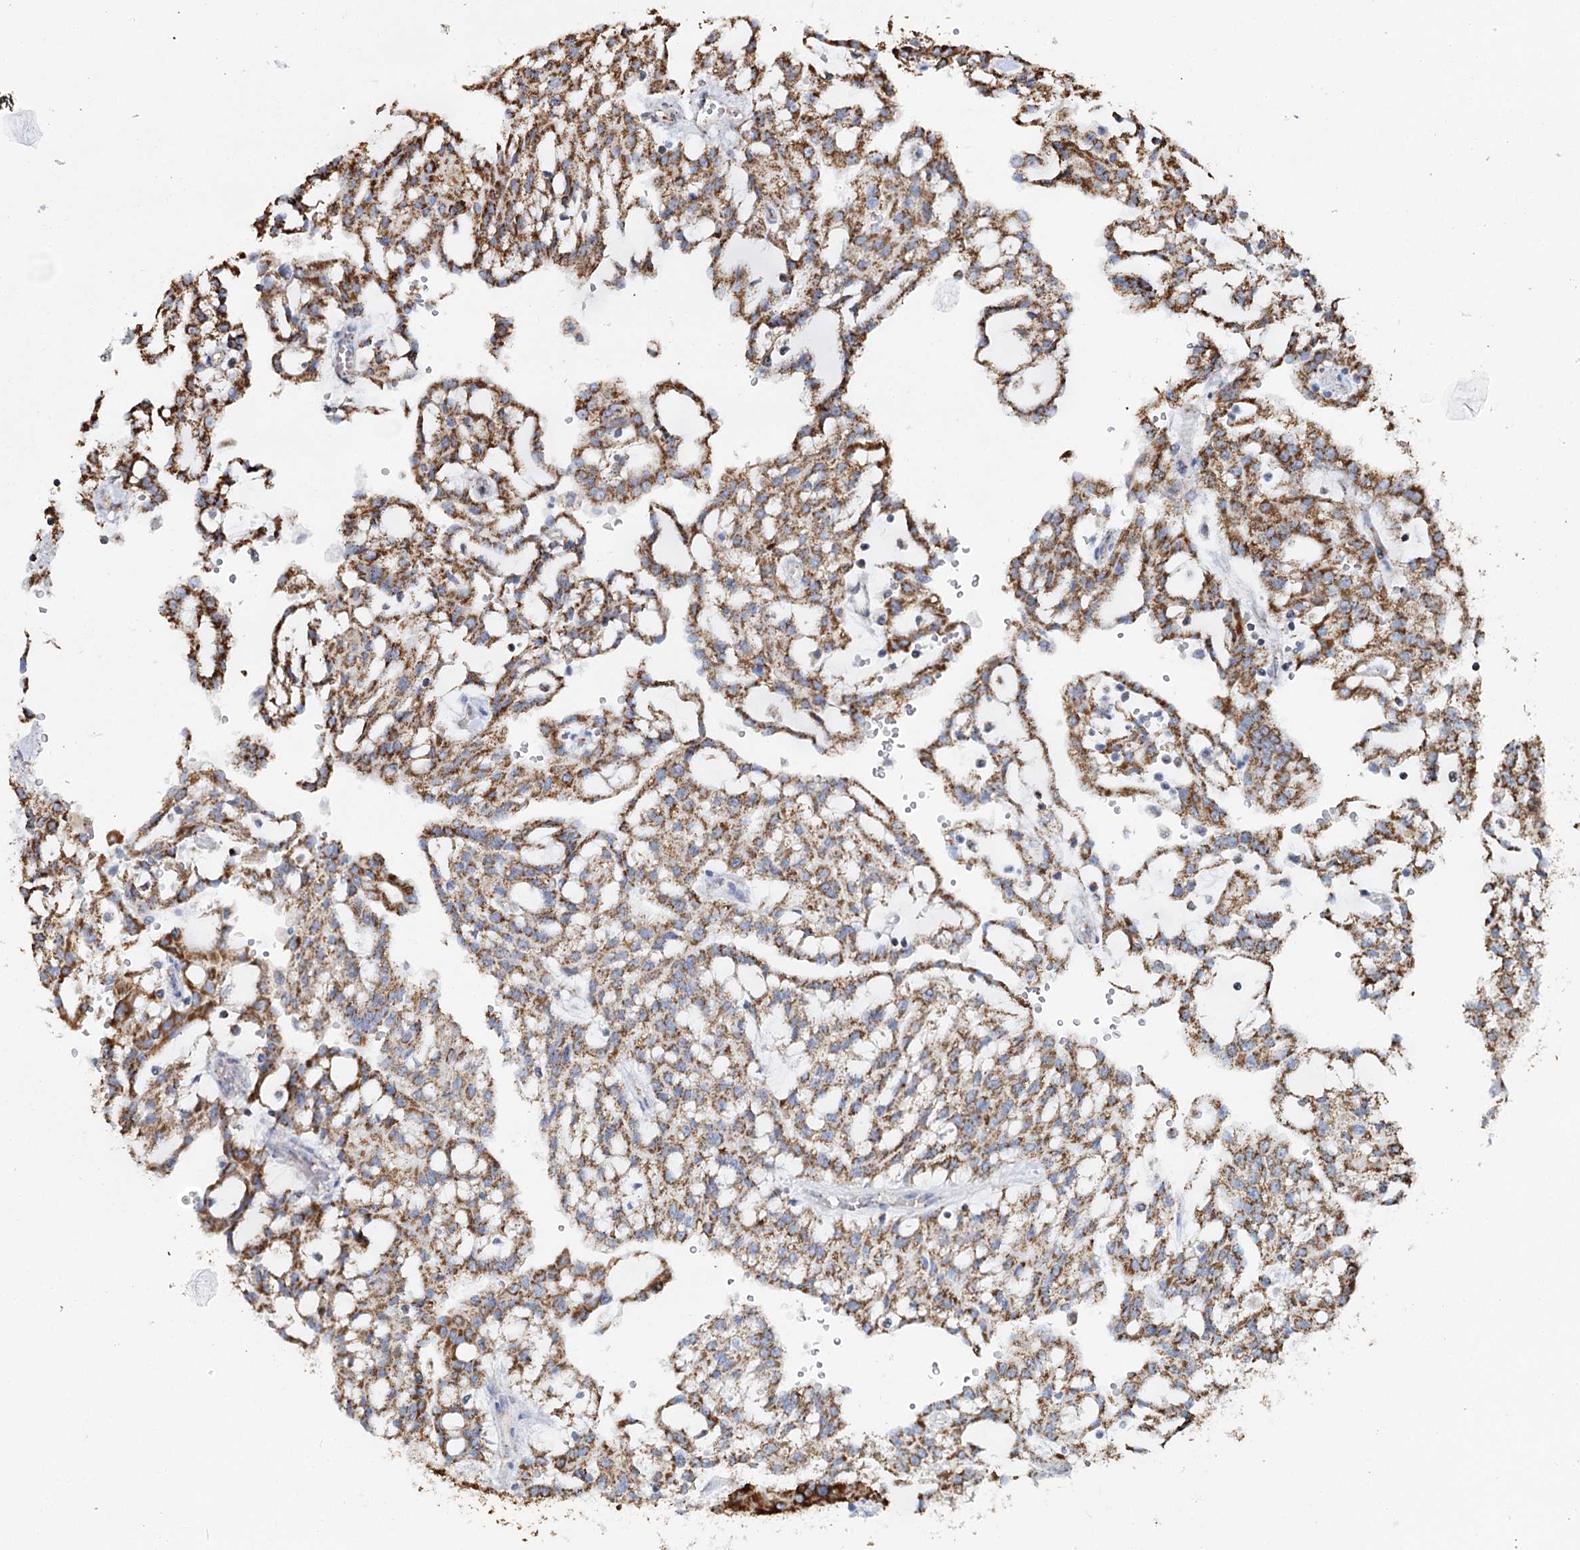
{"staining": {"intensity": "strong", "quantity": ">75%", "location": "cytoplasmic/membranous"}, "tissue": "renal cancer", "cell_type": "Tumor cells", "image_type": "cancer", "snomed": [{"axis": "morphology", "description": "Adenocarcinoma, NOS"}, {"axis": "topography", "description": "Kidney"}], "caption": "Strong cytoplasmic/membranous staining for a protein is present in about >75% of tumor cells of renal cancer using immunohistochemistry.", "gene": "MRPL44", "patient": {"sex": "male", "age": 63}}